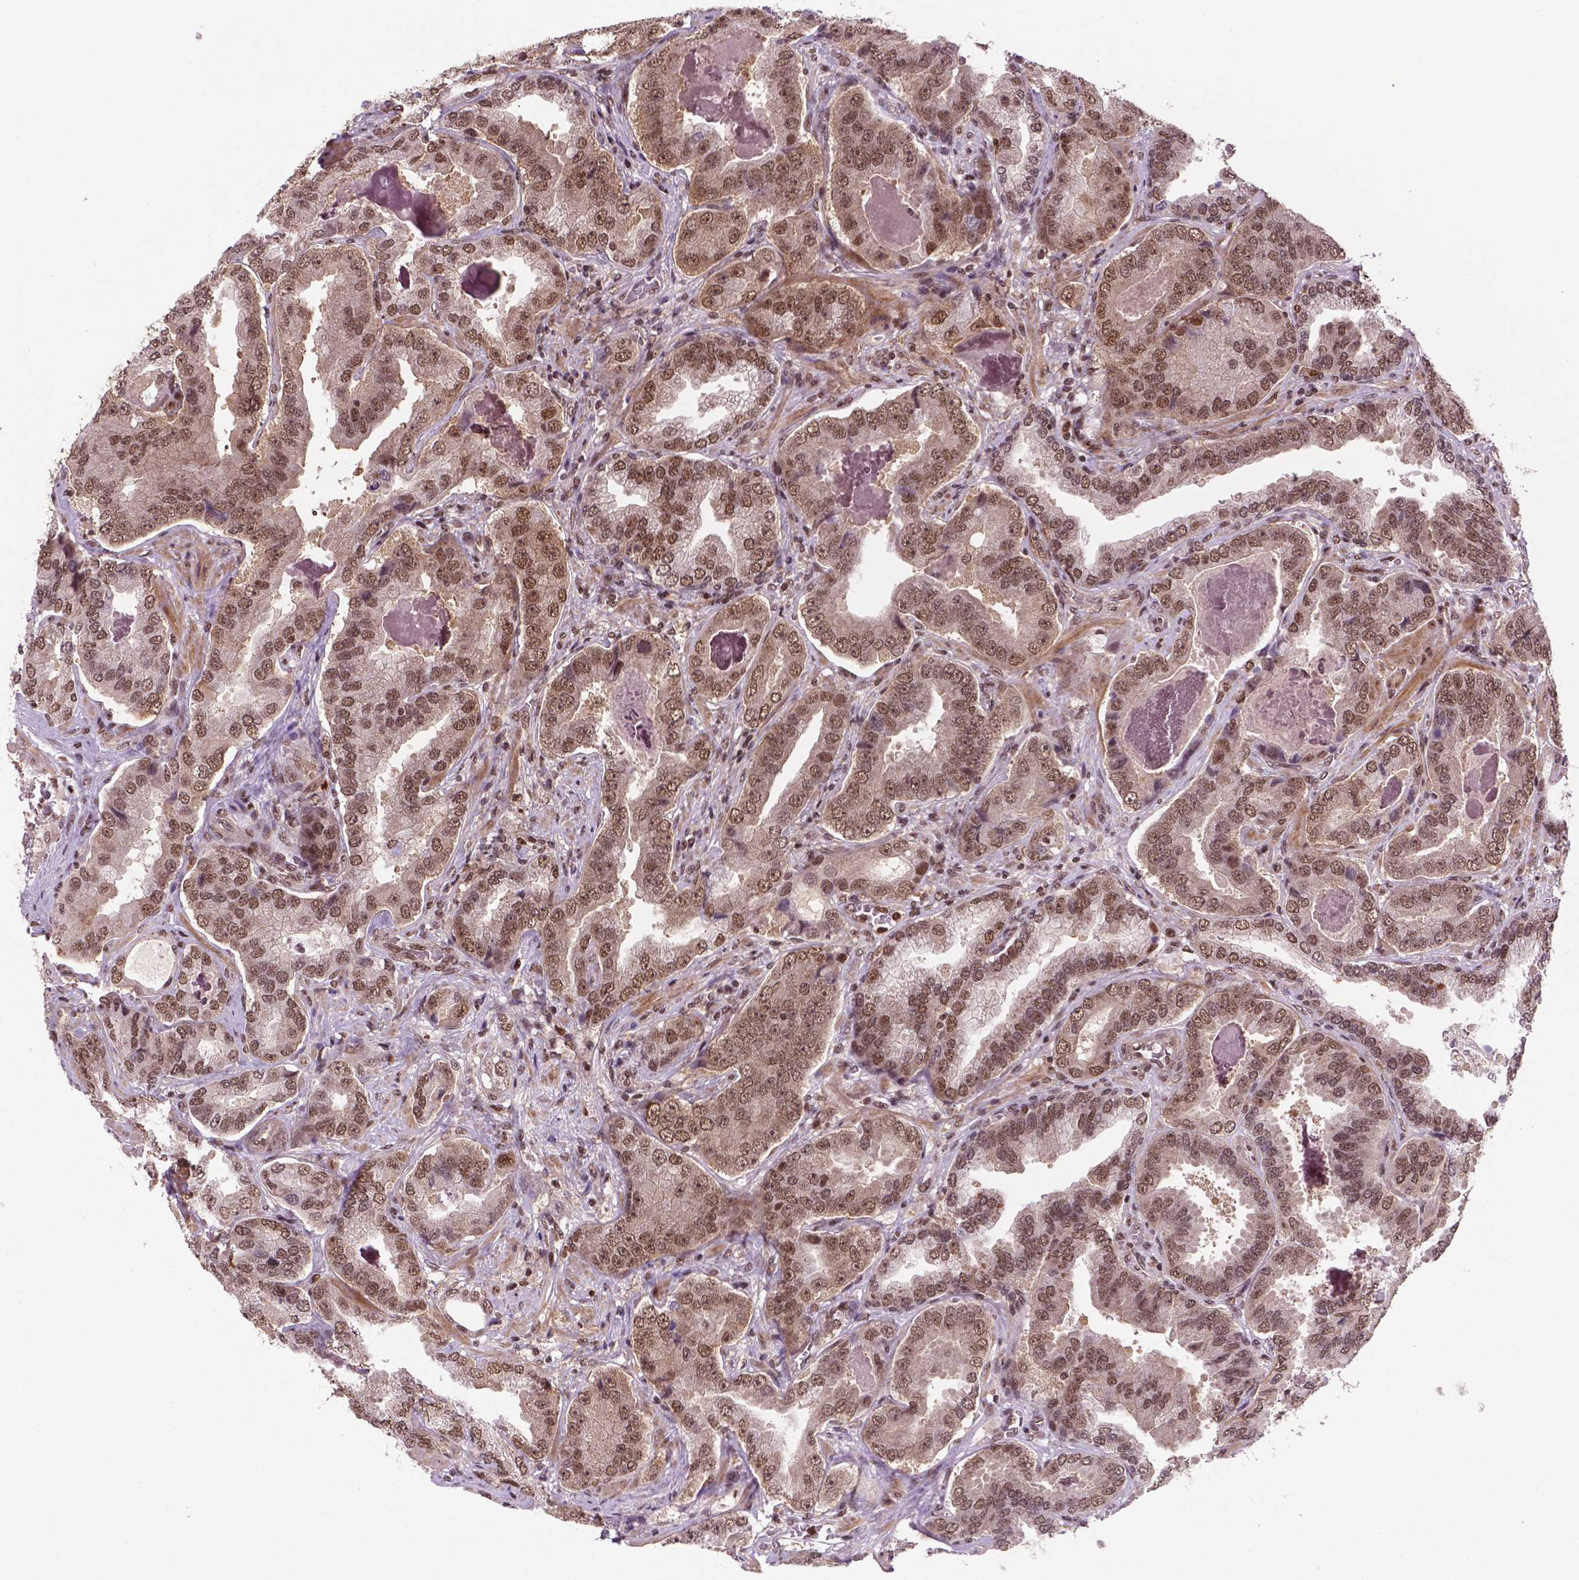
{"staining": {"intensity": "moderate", "quantity": ">75%", "location": "nuclear"}, "tissue": "prostate cancer", "cell_type": "Tumor cells", "image_type": "cancer", "snomed": [{"axis": "morphology", "description": "Adenocarcinoma, NOS"}, {"axis": "topography", "description": "Prostate"}], "caption": "Immunohistochemistry (IHC) (DAB (3,3'-diaminobenzidine)) staining of human prostate adenocarcinoma displays moderate nuclear protein staining in approximately >75% of tumor cells.", "gene": "SIRT6", "patient": {"sex": "male", "age": 64}}